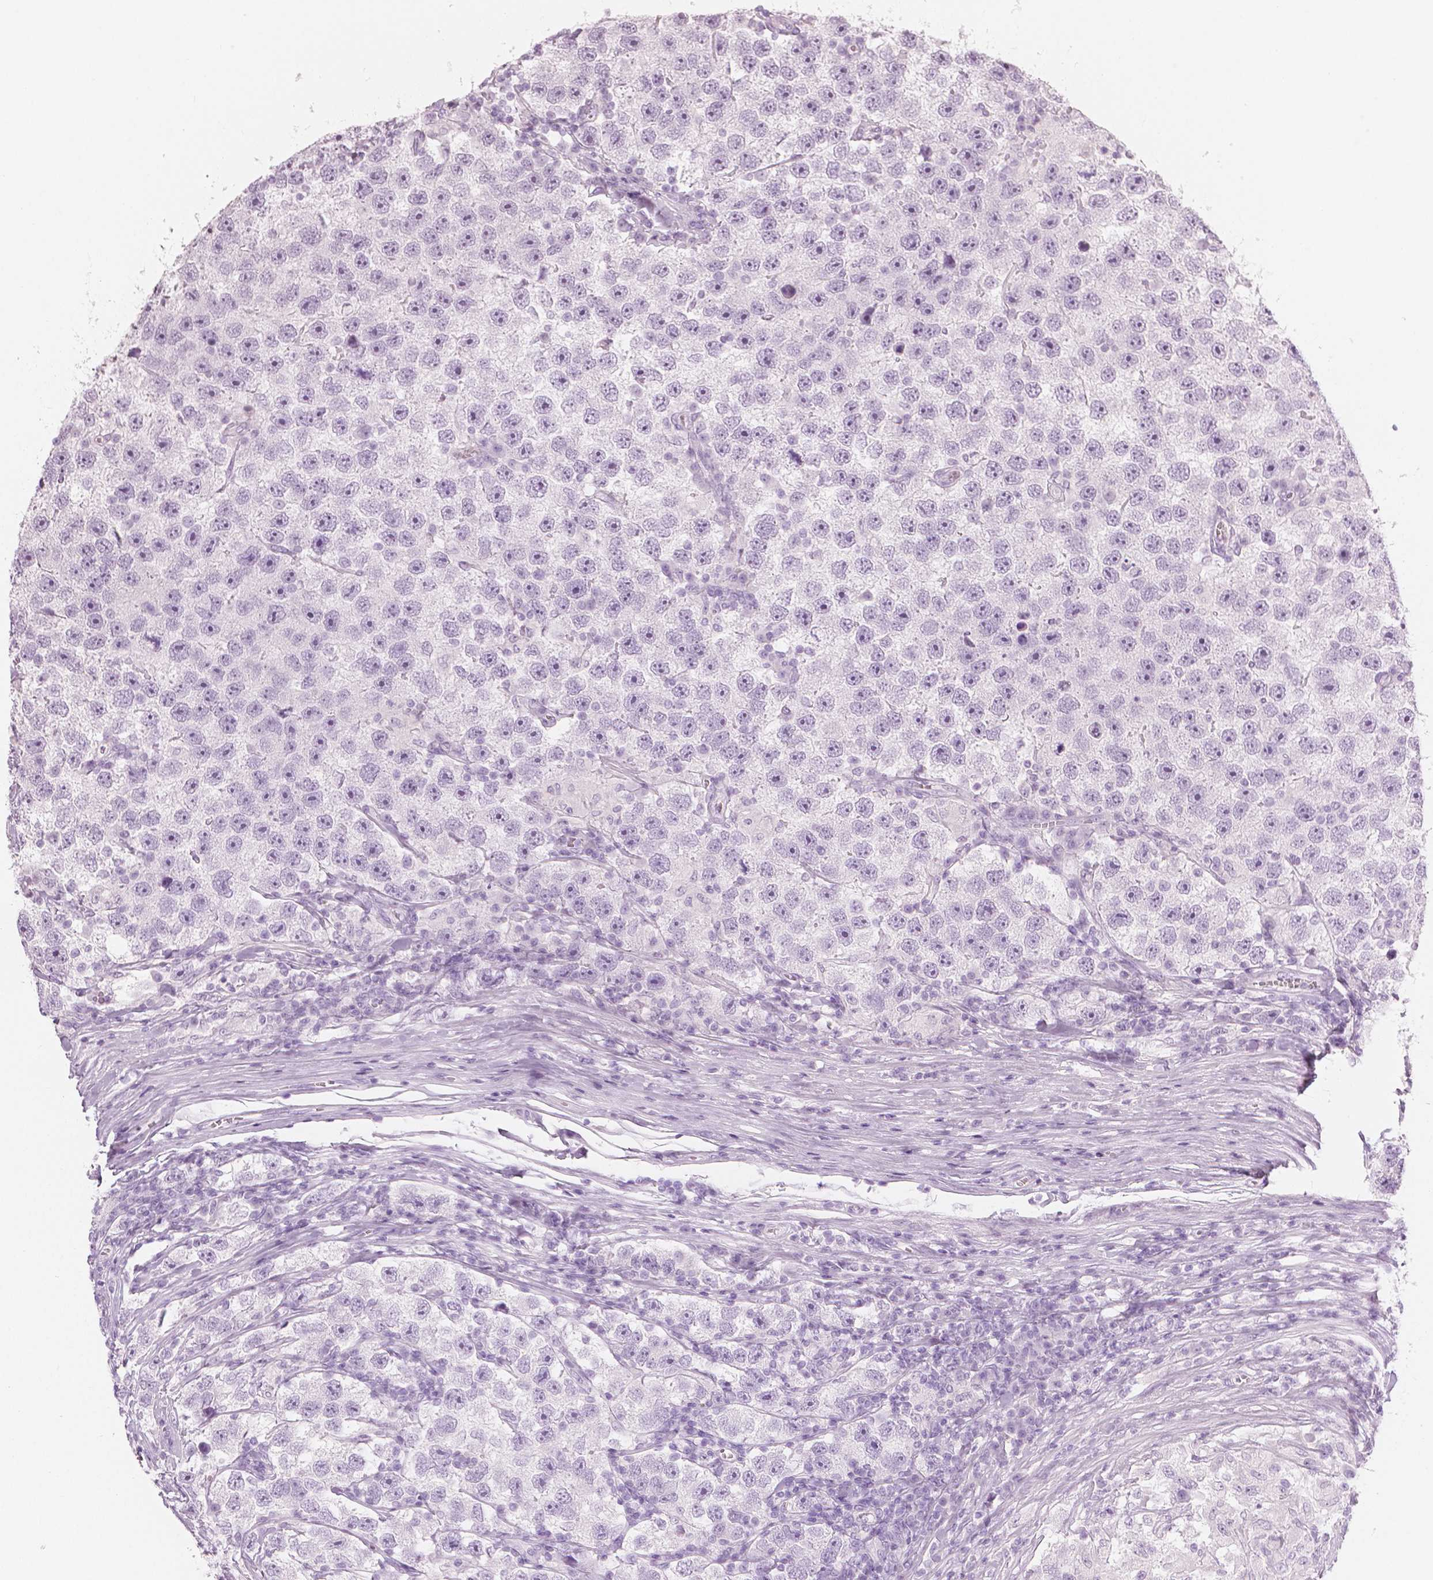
{"staining": {"intensity": "moderate", "quantity": "<25%", "location": "nuclear"}, "tissue": "testis cancer", "cell_type": "Tumor cells", "image_type": "cancer", "snomed": [{"axis": "morphology", "description": "Seminoma, NOS"}, {"axis": "topography", "description": "Testis"}], "caption": "Testis cancer (seminoma) tissue displays moderate nuclear expression in approximately <25% of tumor cells, visualized by immunohistochemistry.", "gene": "PLIN4", "patient": {"sex": "male", "age": 26}}